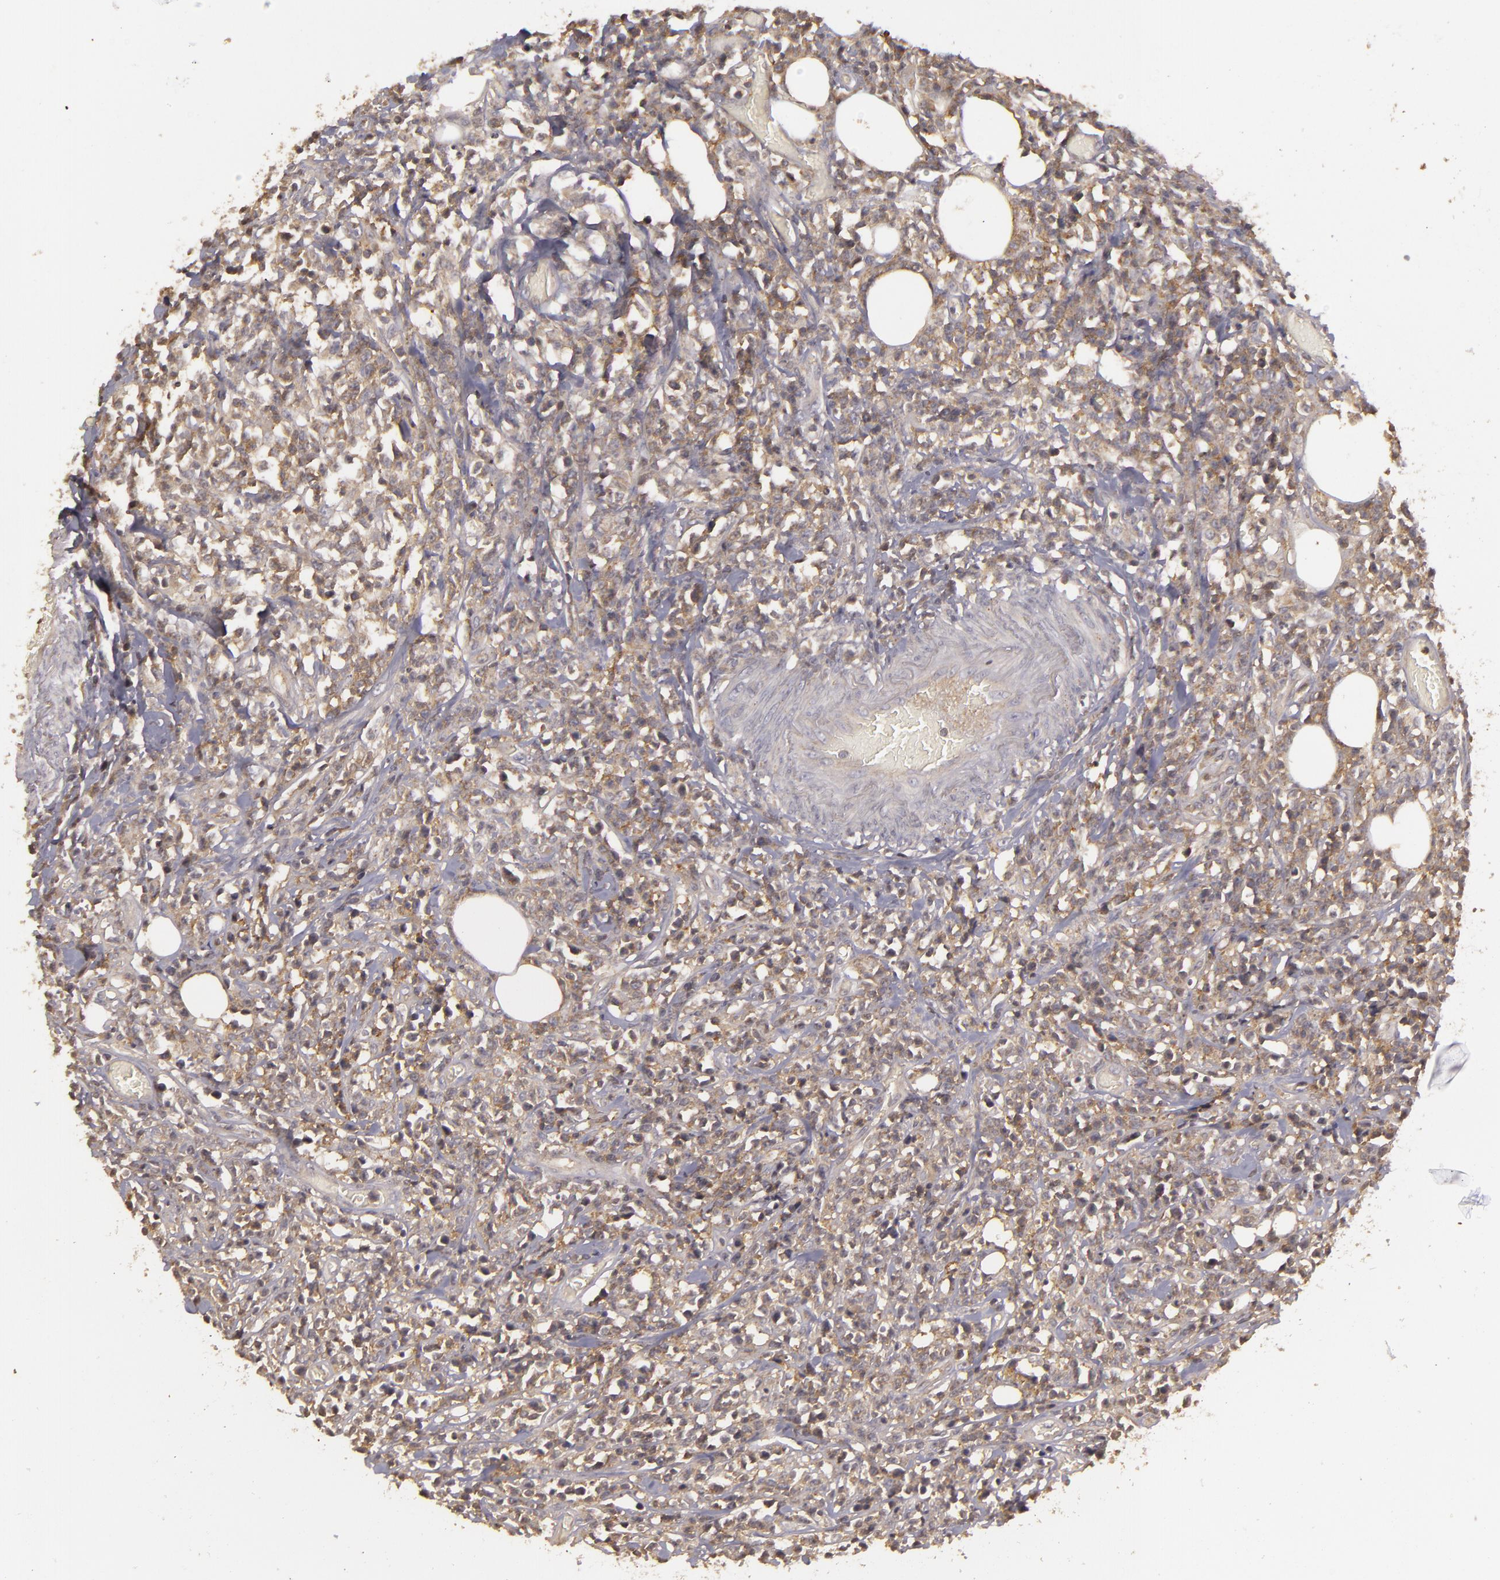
{"staining": {"intensity": "weak", "quantity": ">75%", "location": "cytoplasmic/membranous"}, "tissue": "lymphoma", "cell_type": "Tumor cells", "image_type": "cancer", "snomed": [{"axis": "morphology", "description": "Malignant lymphoma, non-Hodgkin's type, High grade"}, {"axis": "topography", "description": "Colon"}], "caption": "A low amount of weak cytoplasmic/membranous positivity is identified in about >75% of tumor cells in malignant lymphoma, non-Hodgkin's type (high-grade) tissue. (DAB = brown stain, brightfield microscopy at high magnification).", "gene": "HRAS", "patient": {"sex": "male", "age": 82}}